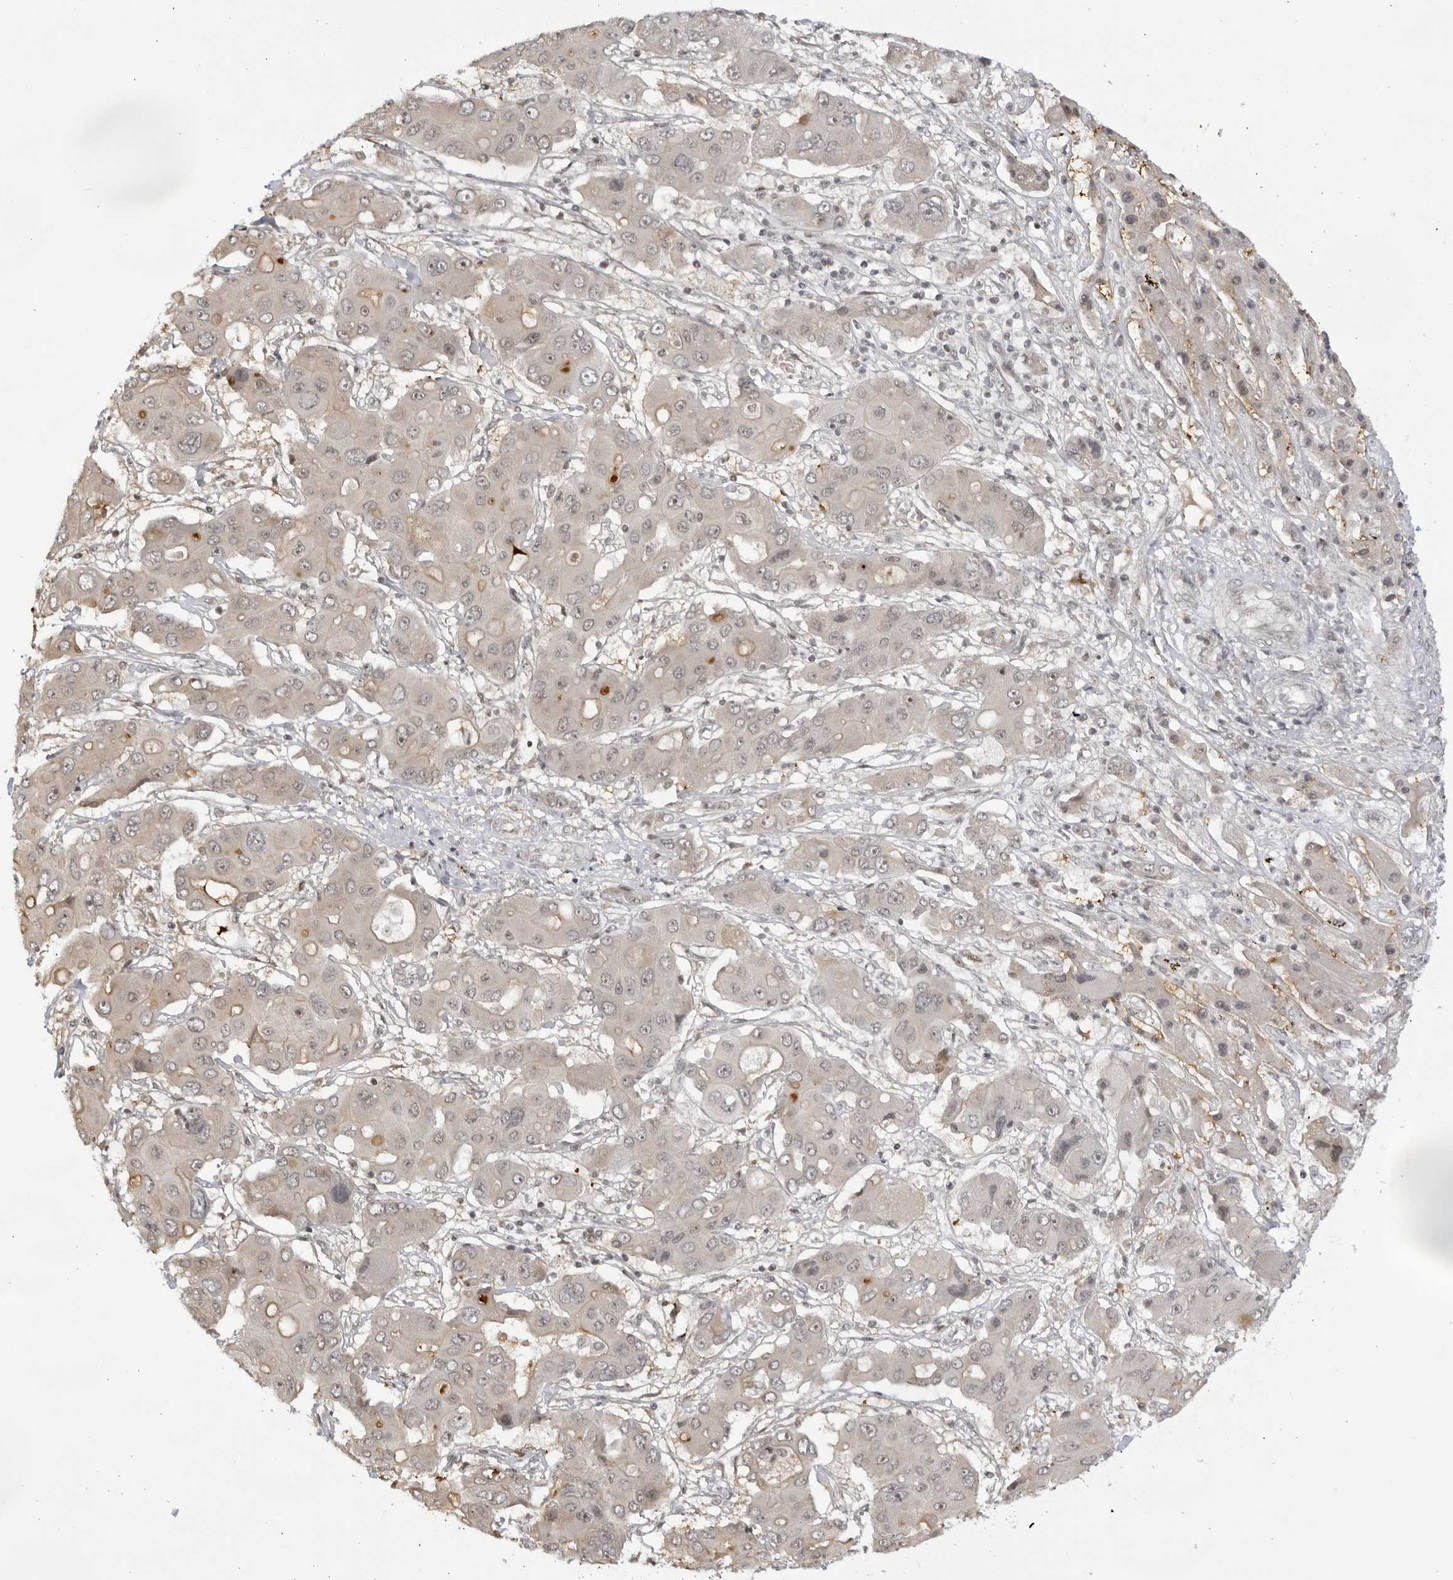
{"staining": {"intensity": "negative", "quantity": "none", "location": "none"}, "tissue": "liver cancer", "cell_type": "Tumor cells", "image_type": "cancer", "snomed": [{"axis": "morphology", "description": "Cholangiocarcinoma"}, {"axis": "topography", "description": "Liver"}], "caption": "Immunohistochemical staining of liver cancer (cholangiocarcinoma) shows no significant positivity in tumor cells.", "gene": "RASGEF1C", "patient": {"sex": "male", "age": 67}}